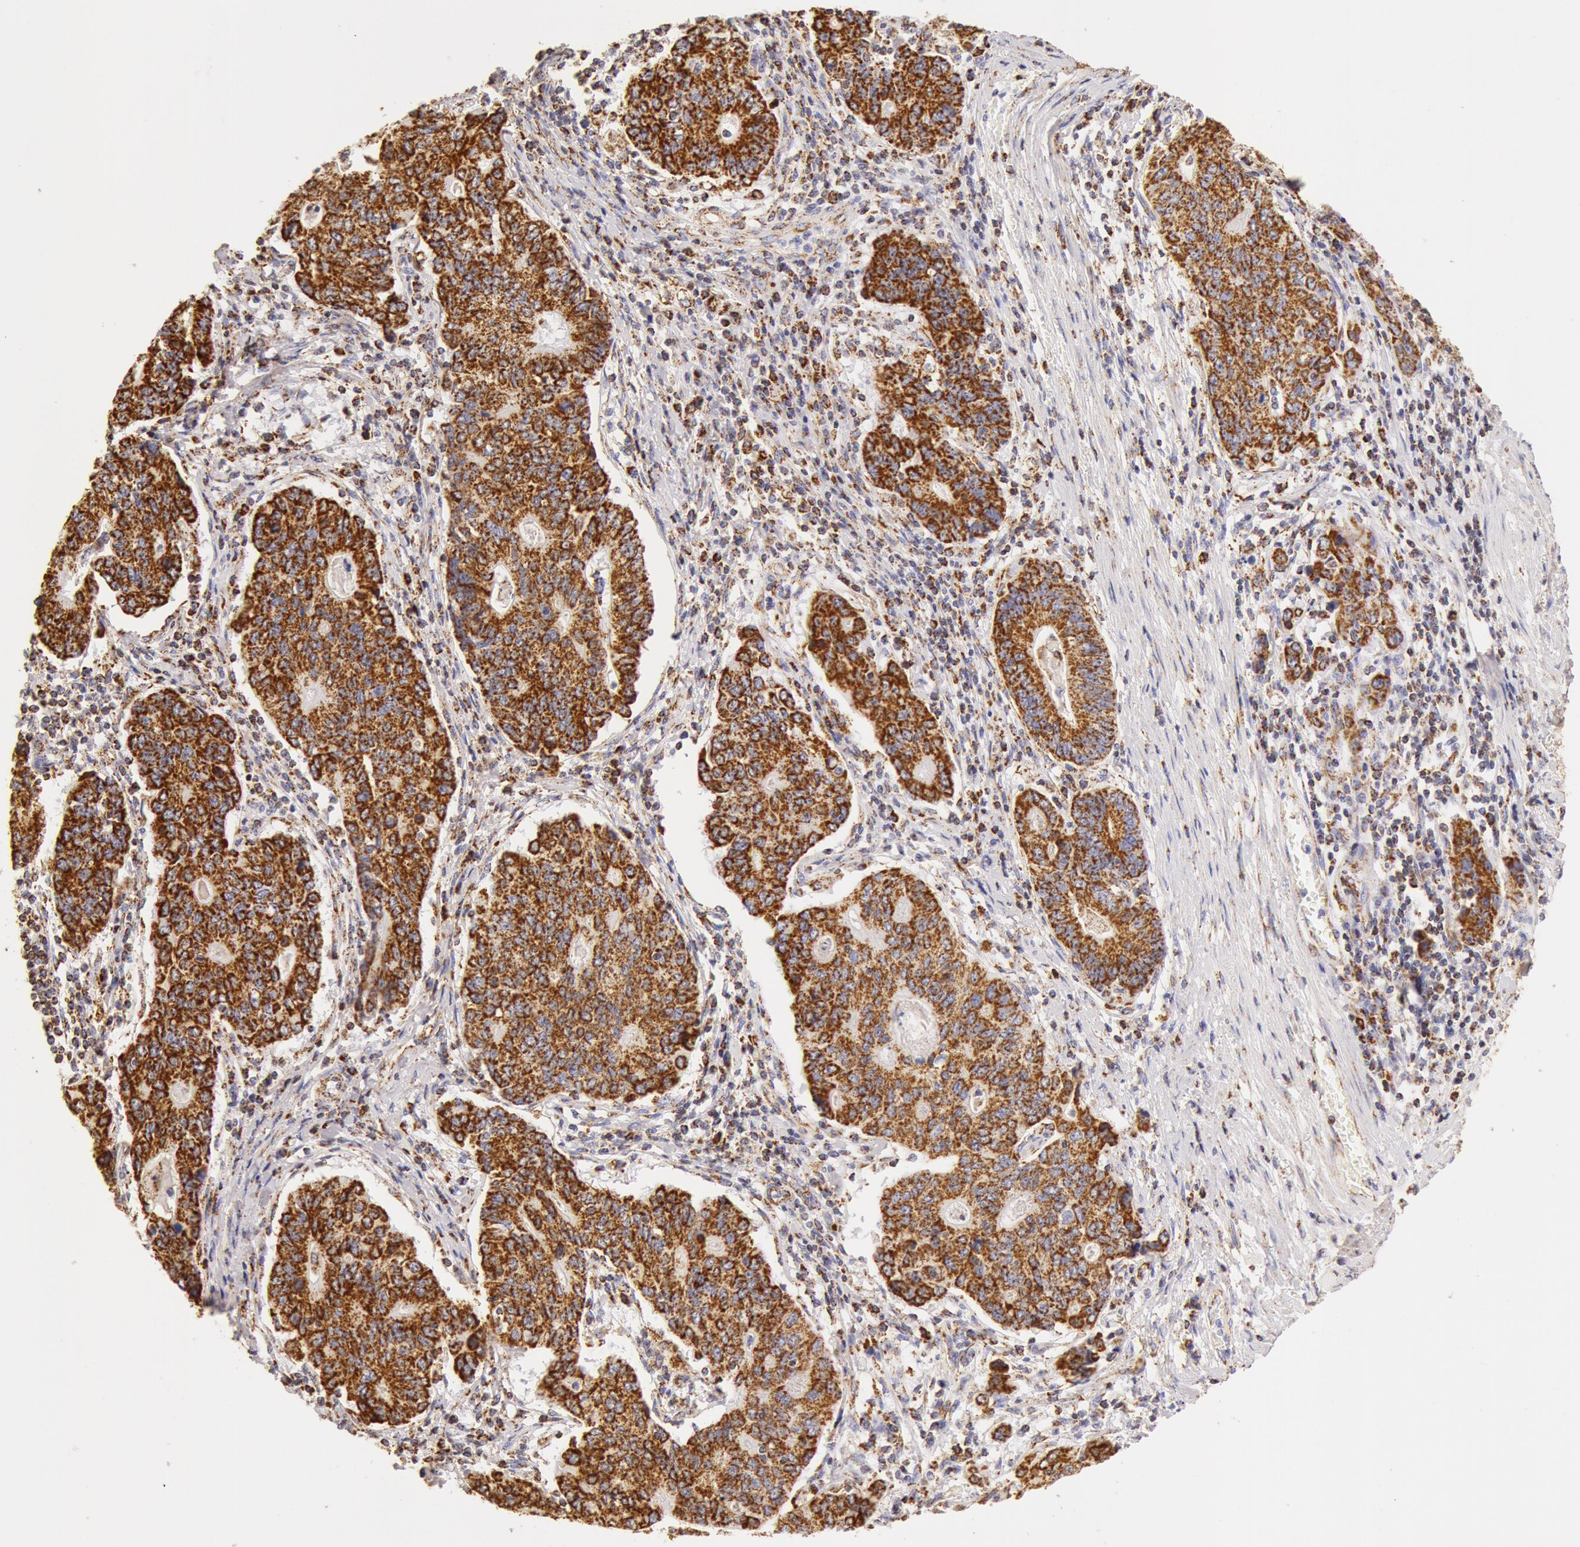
{"staining": {"intensity": "strong", "quantity": ">75%", "location": "cytoplasmic/membranous"}, "tissue": "stomach cancer", "cell_type": "Tumor cells", "image_type": "cancer", "snomed": [{"axis": "morphology", "description": "Adenocarcinoma, NOS"}, {"axis": "topography", "description": "Esophagus"}, {"axis": "topography", "description": "Stomach"}], "caption": "Strong cytoplasmic/membranous staining for a protein is appreciated in approximately >75% of tumor cells of stomach cancer (adenocarcinoma) using immunohistochemistry (IHC).", "gene": "ATP5F1B", "patient": {"sex": "male", "age": 74}}